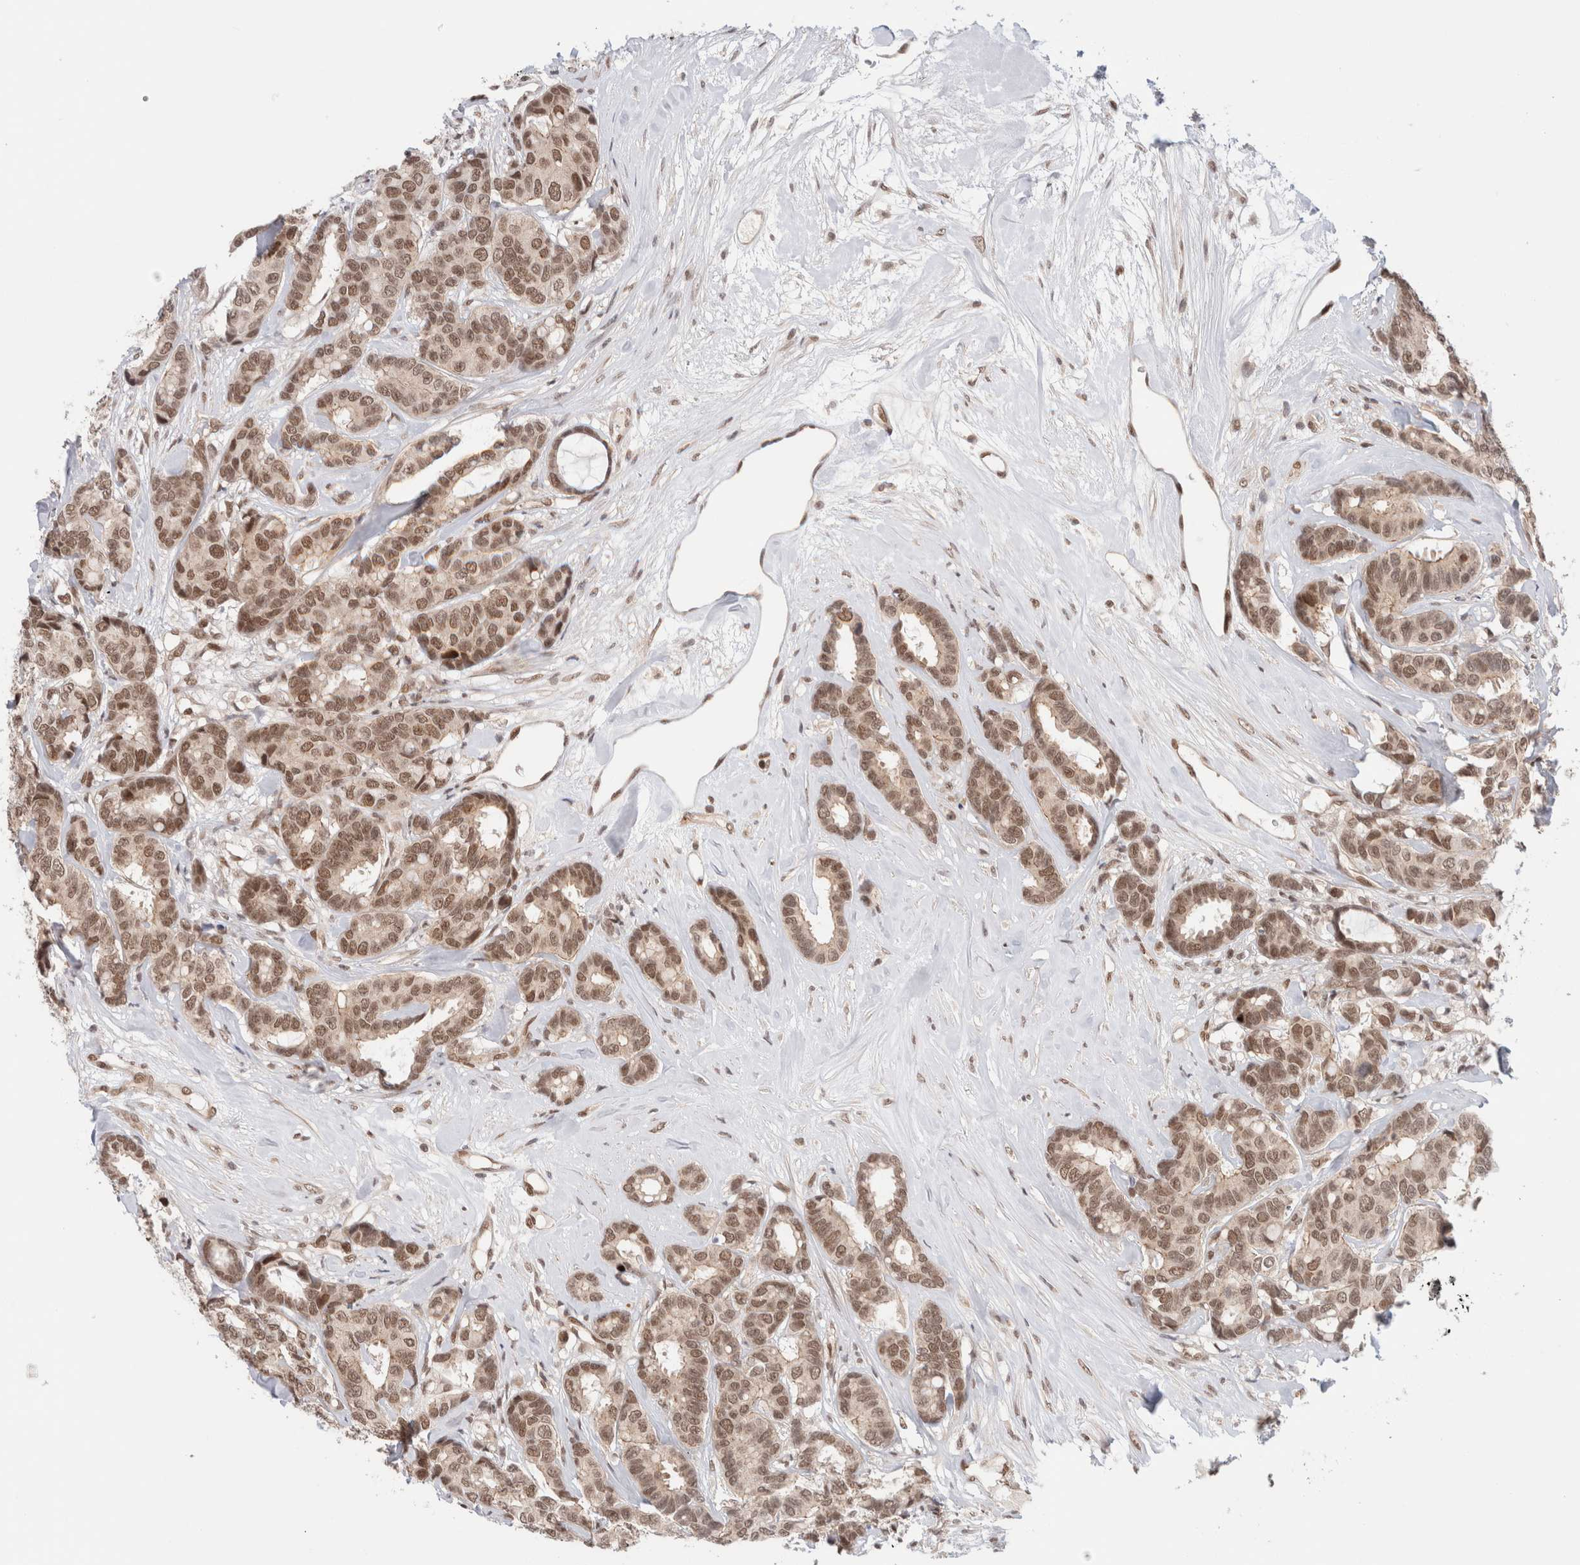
{"staining": {"intensity": "moderate", "quantity": ">75%", "location": "nuclear"}, "tissue": "breast cancer", "cell_type": "Tumor cells", "image_type": "cancer", "snomed": [{"axis": "morphology", "description": "Duct carcinoma"}, {"axis": "topography", "description": "Breast"}], "caption": "Immunohistochemical staining of breast intraductal carcinoma displays moderate nuclear protein staining in approximately >75% of tumor cells.", "gene": "GATAD2A", "patient": {"sex": "female", "age": 87}}